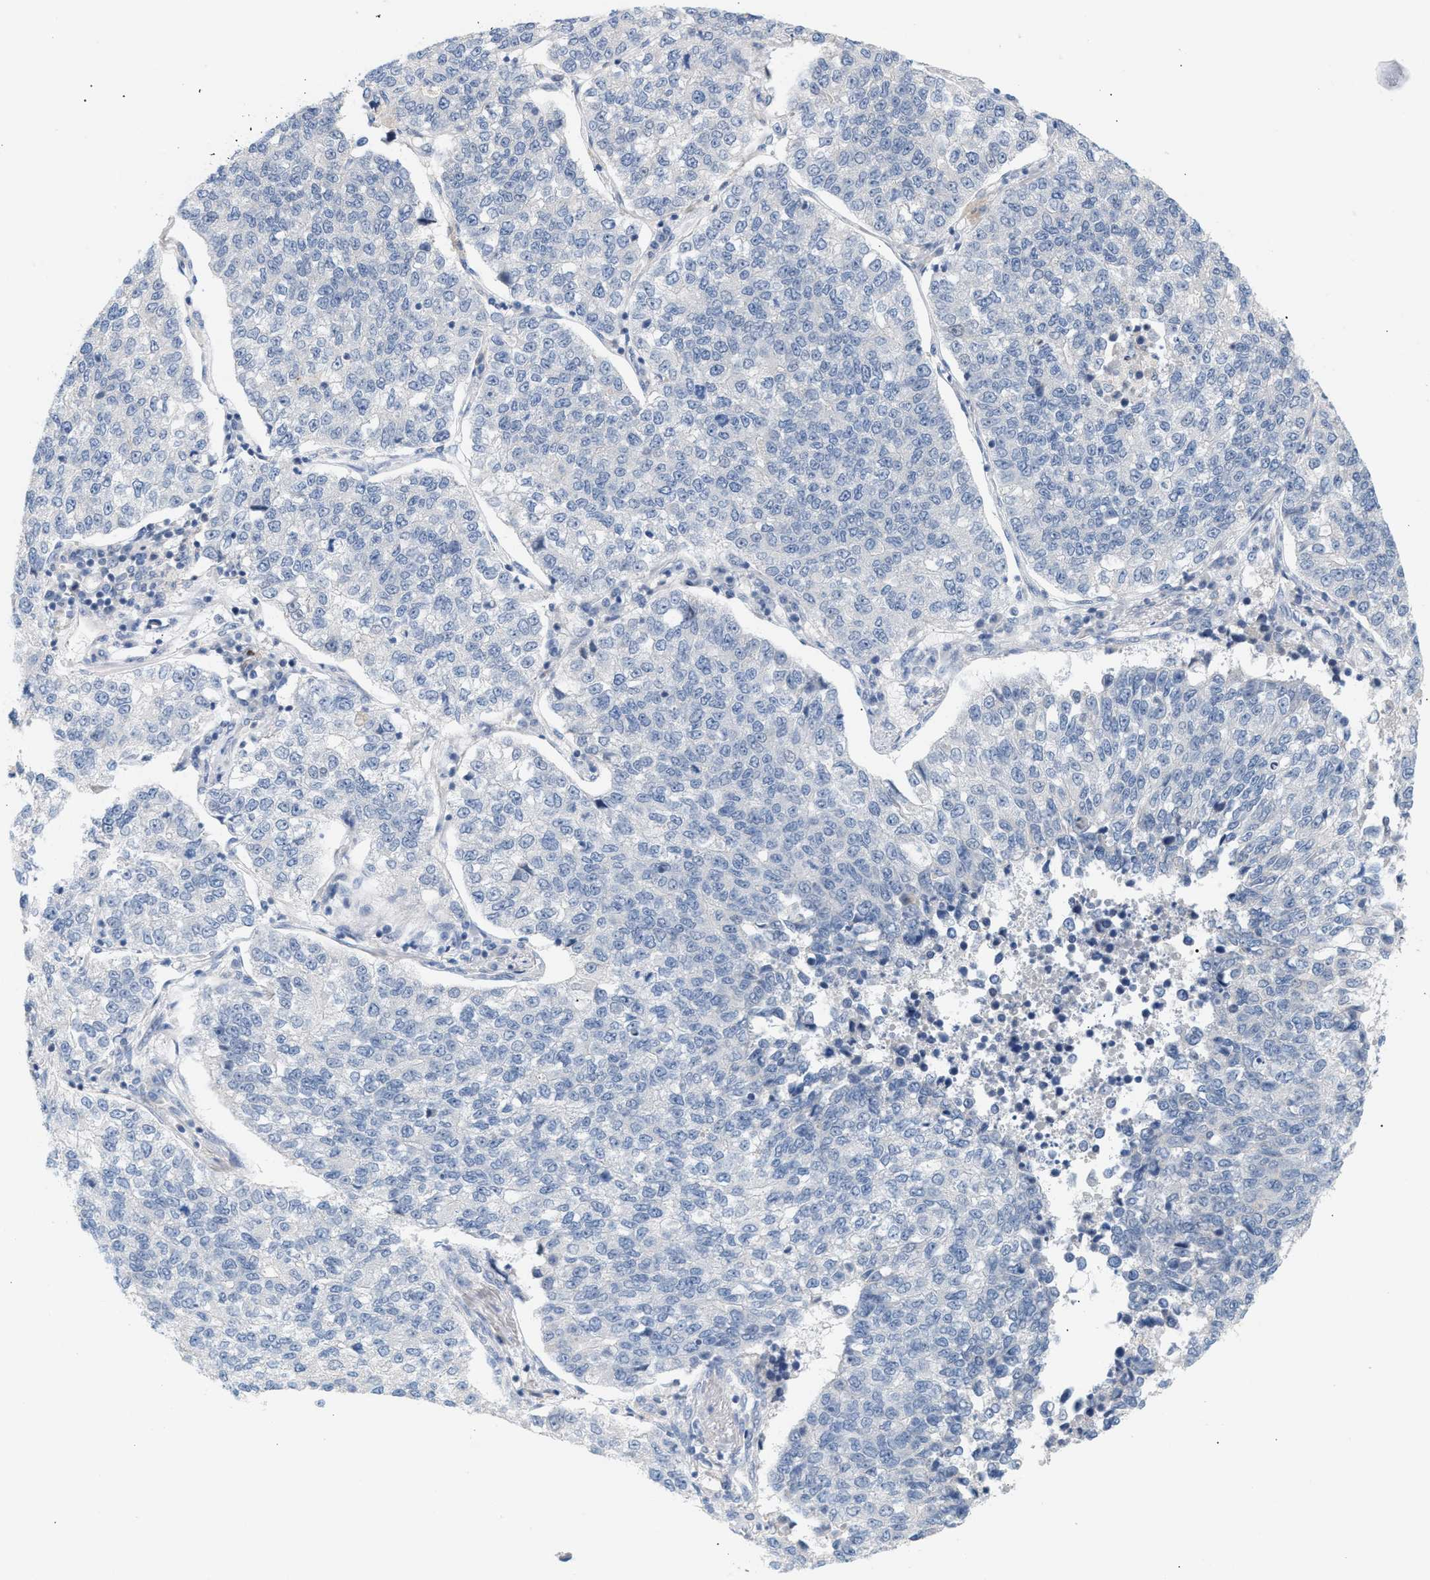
{"staining": {"intensity": "negative", "quantity": "none", "location": "none"}, "tissue": "lung cancer", "cell_type": "Tumor cells", "image_type": "cancer", "snomed": [{"axis": "morphology", "description": "Adenocarcinoma, NOS"}, {"axis": "topography", "description": "Lung"}], "caption": "Tumor cells show no significant staining in lung adenocarcinoma.", "gene": "LRCH1", "patient": {"sex": "male", "age": 49}}